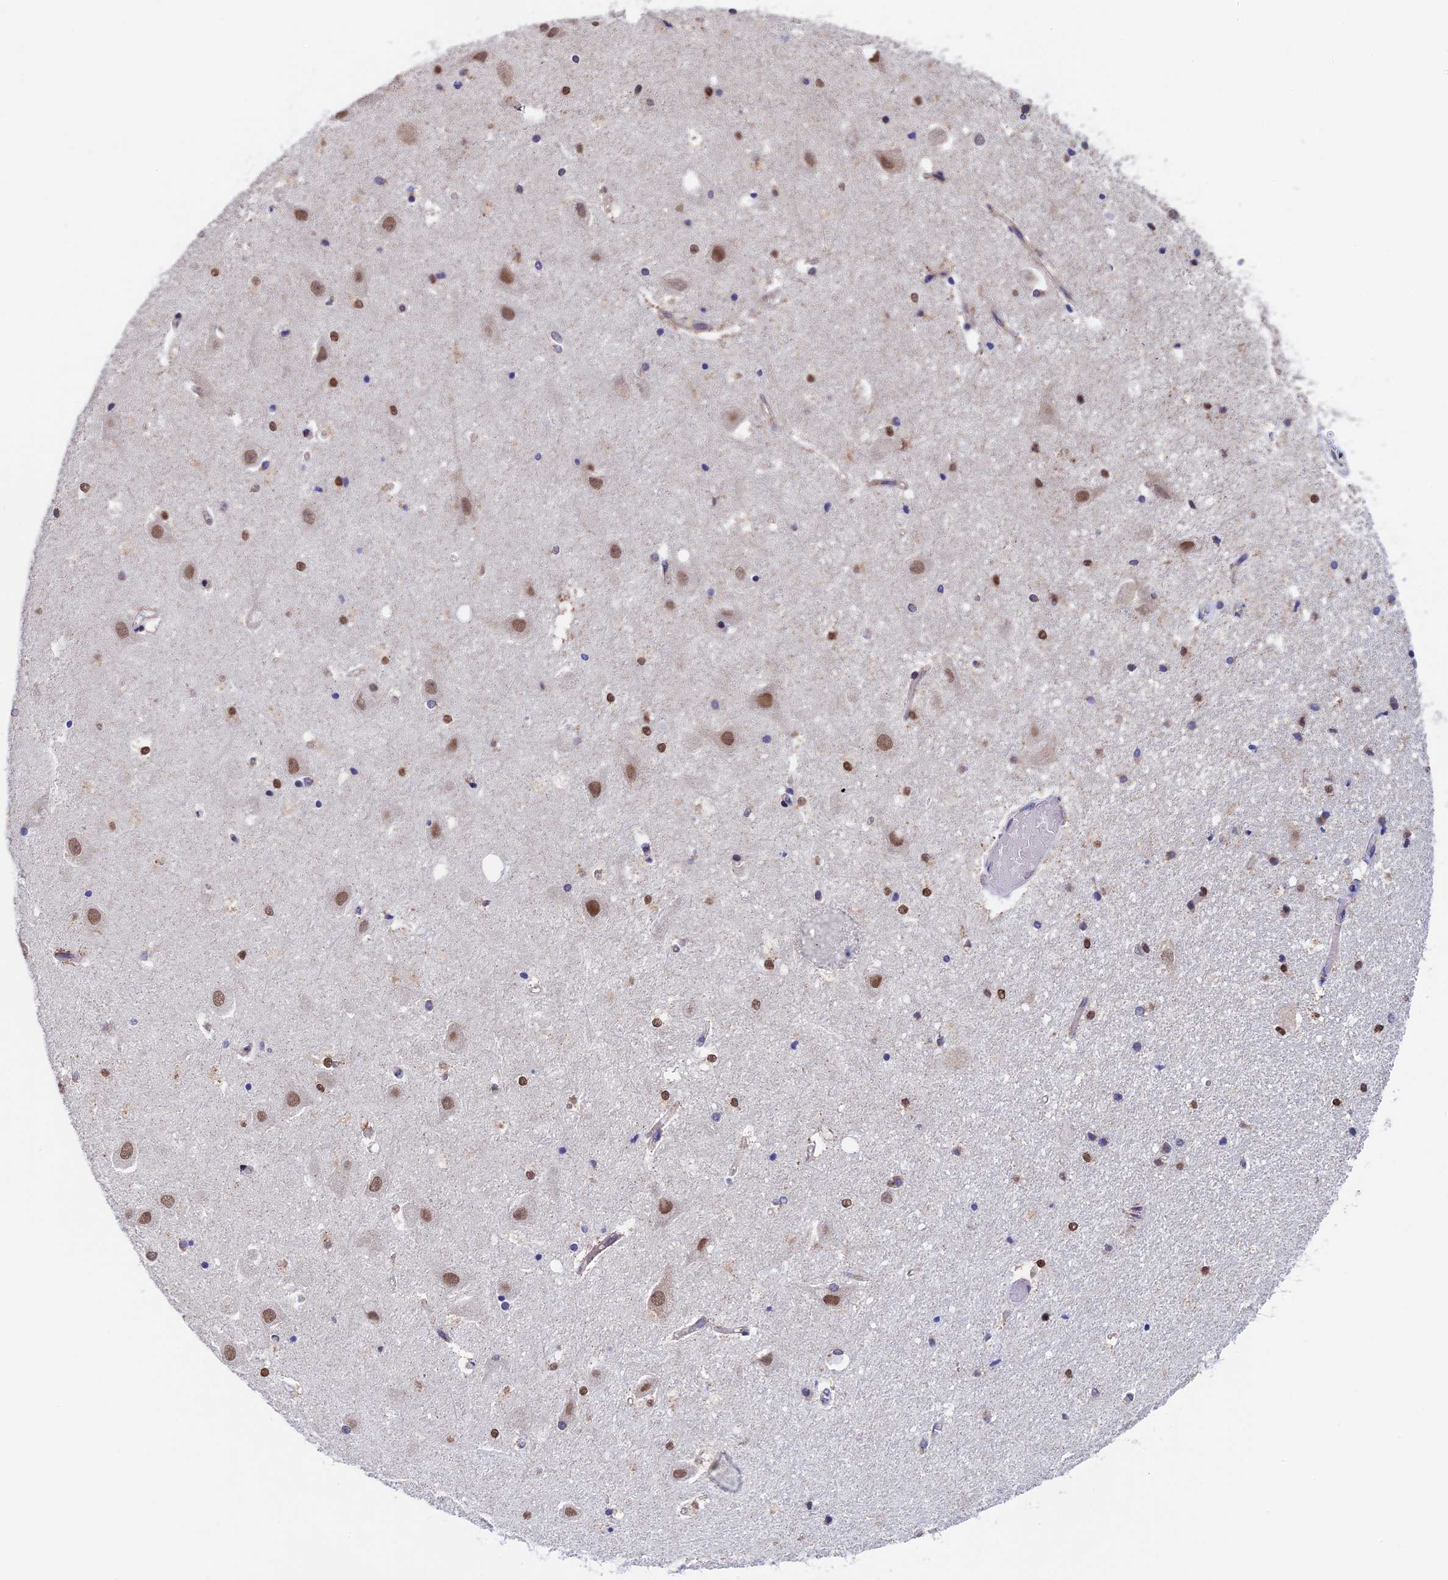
{"staining": {"intensity": "moderate", "quantity": "<25%", "location": "nuclear"}, "tissue": "hippocampus", "cell_type": "Glial cells", "image_type": "normal", "snomed": [{"axis": "morphology", "description": "Normal tissue, NOS"}, {"axis": "topography", "description": "Hippocampus"}], "caption": "The photomicrograph shows staining of unremarkable hippocampus, revealing moderate nuclear protein expression (brown color) within glial cells.", "gene": "SLC9A5", "patient": {"sex": "female", "age": 52}}